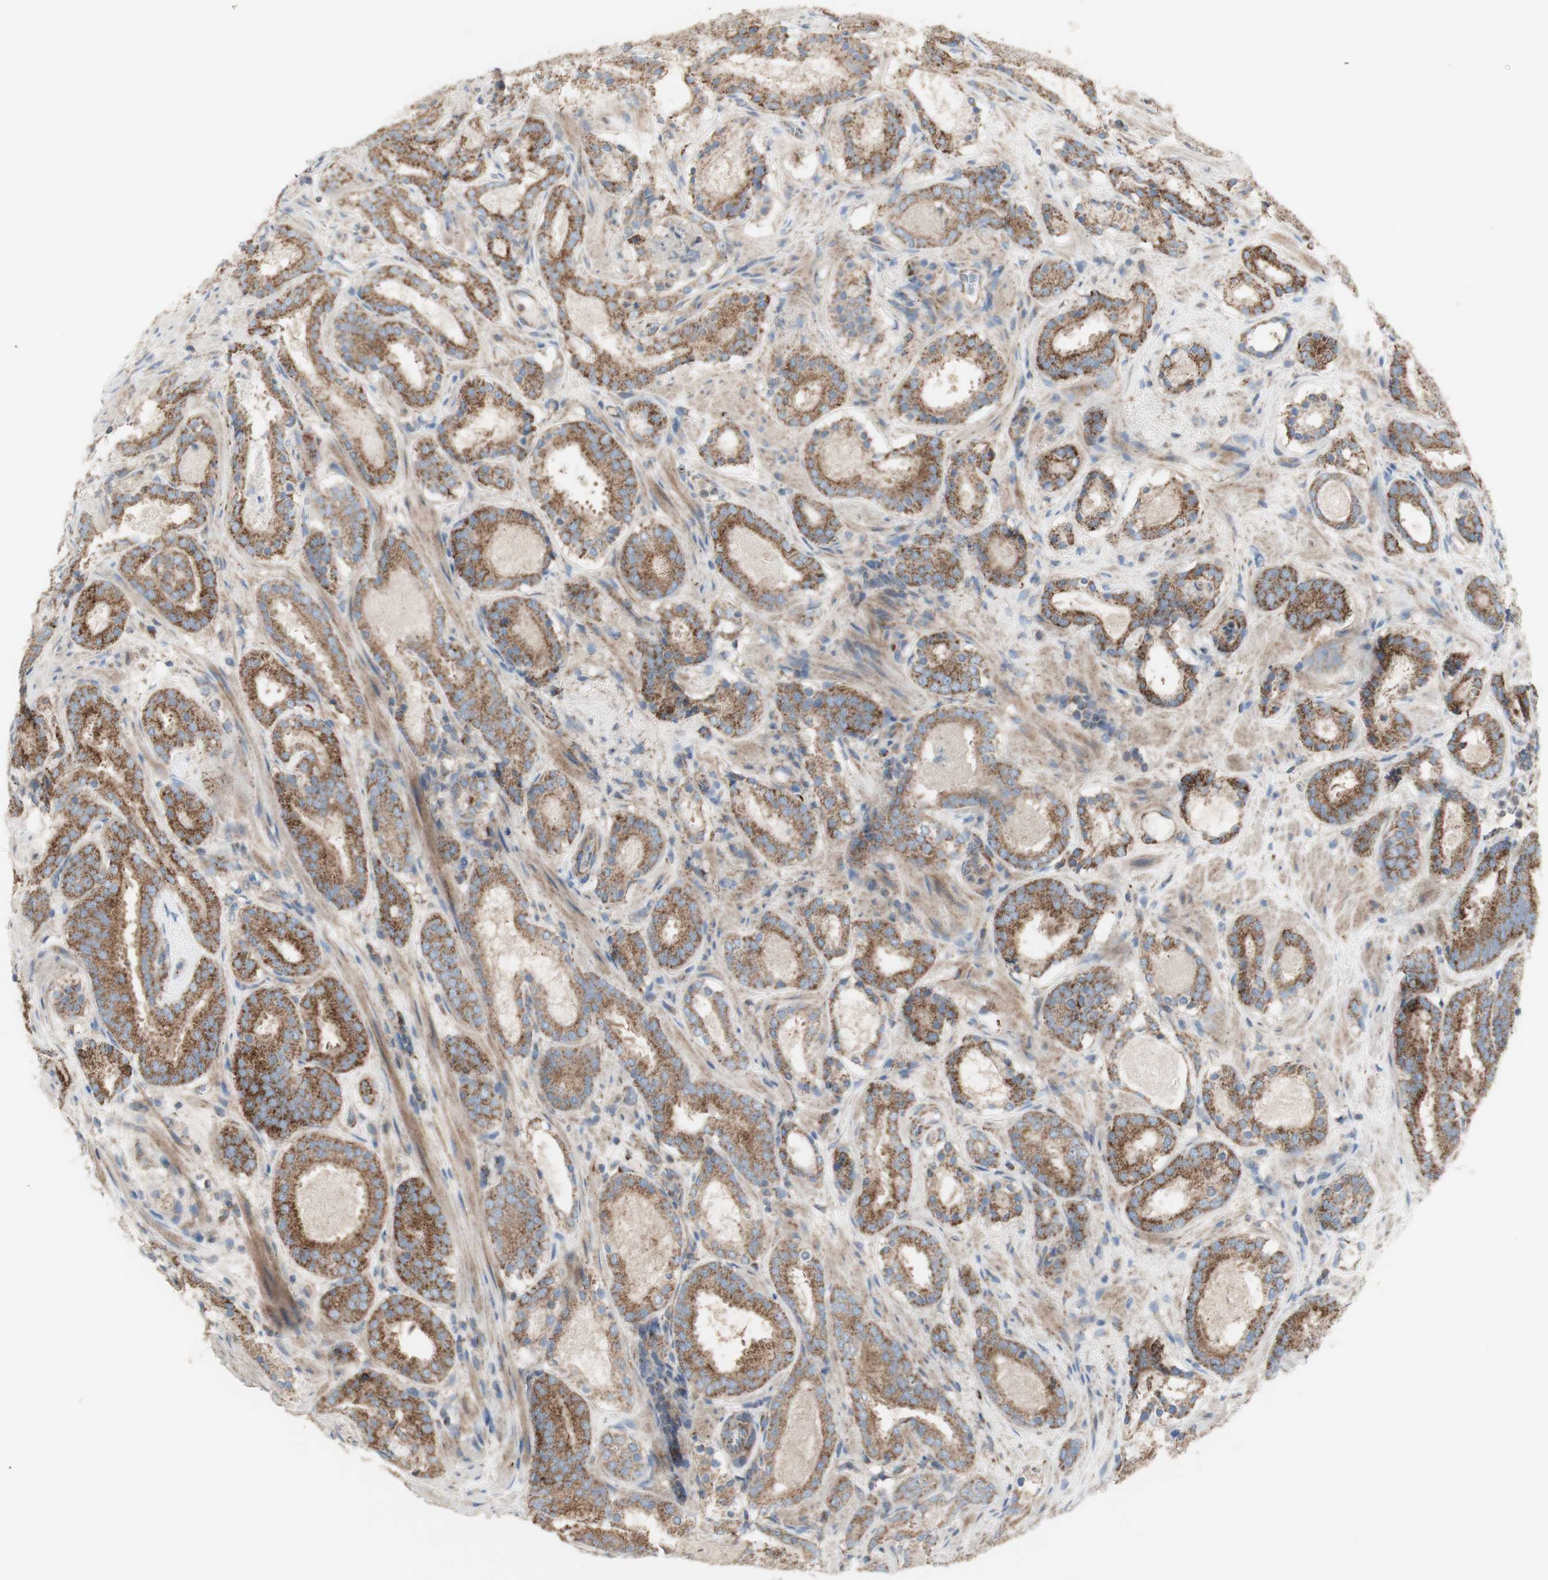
{"staining": {"intensity": "moderate", "quantity": "25%-75%", "location": "cytoplasmic/membranous"}, "tissue": "prostate cancer", "cell_type": "Tumor cells", "image_type": "cancer", "snomed": [{"axis": "morphology", "description": "Adenocarcinoma, Low grade"}, {"axis": "topography", "description": "Prostate"}], "caption": "A histopathology image showing moderate cytoplasmic/membranous staining in about 25%-75% of tumor cells in prostate cancer (adenocarcinoma (low-grade)), as visualized by brown immunohistochemical staining.", "gene": "C3orf52", "patient": {"sex": "male", "age": 69}}